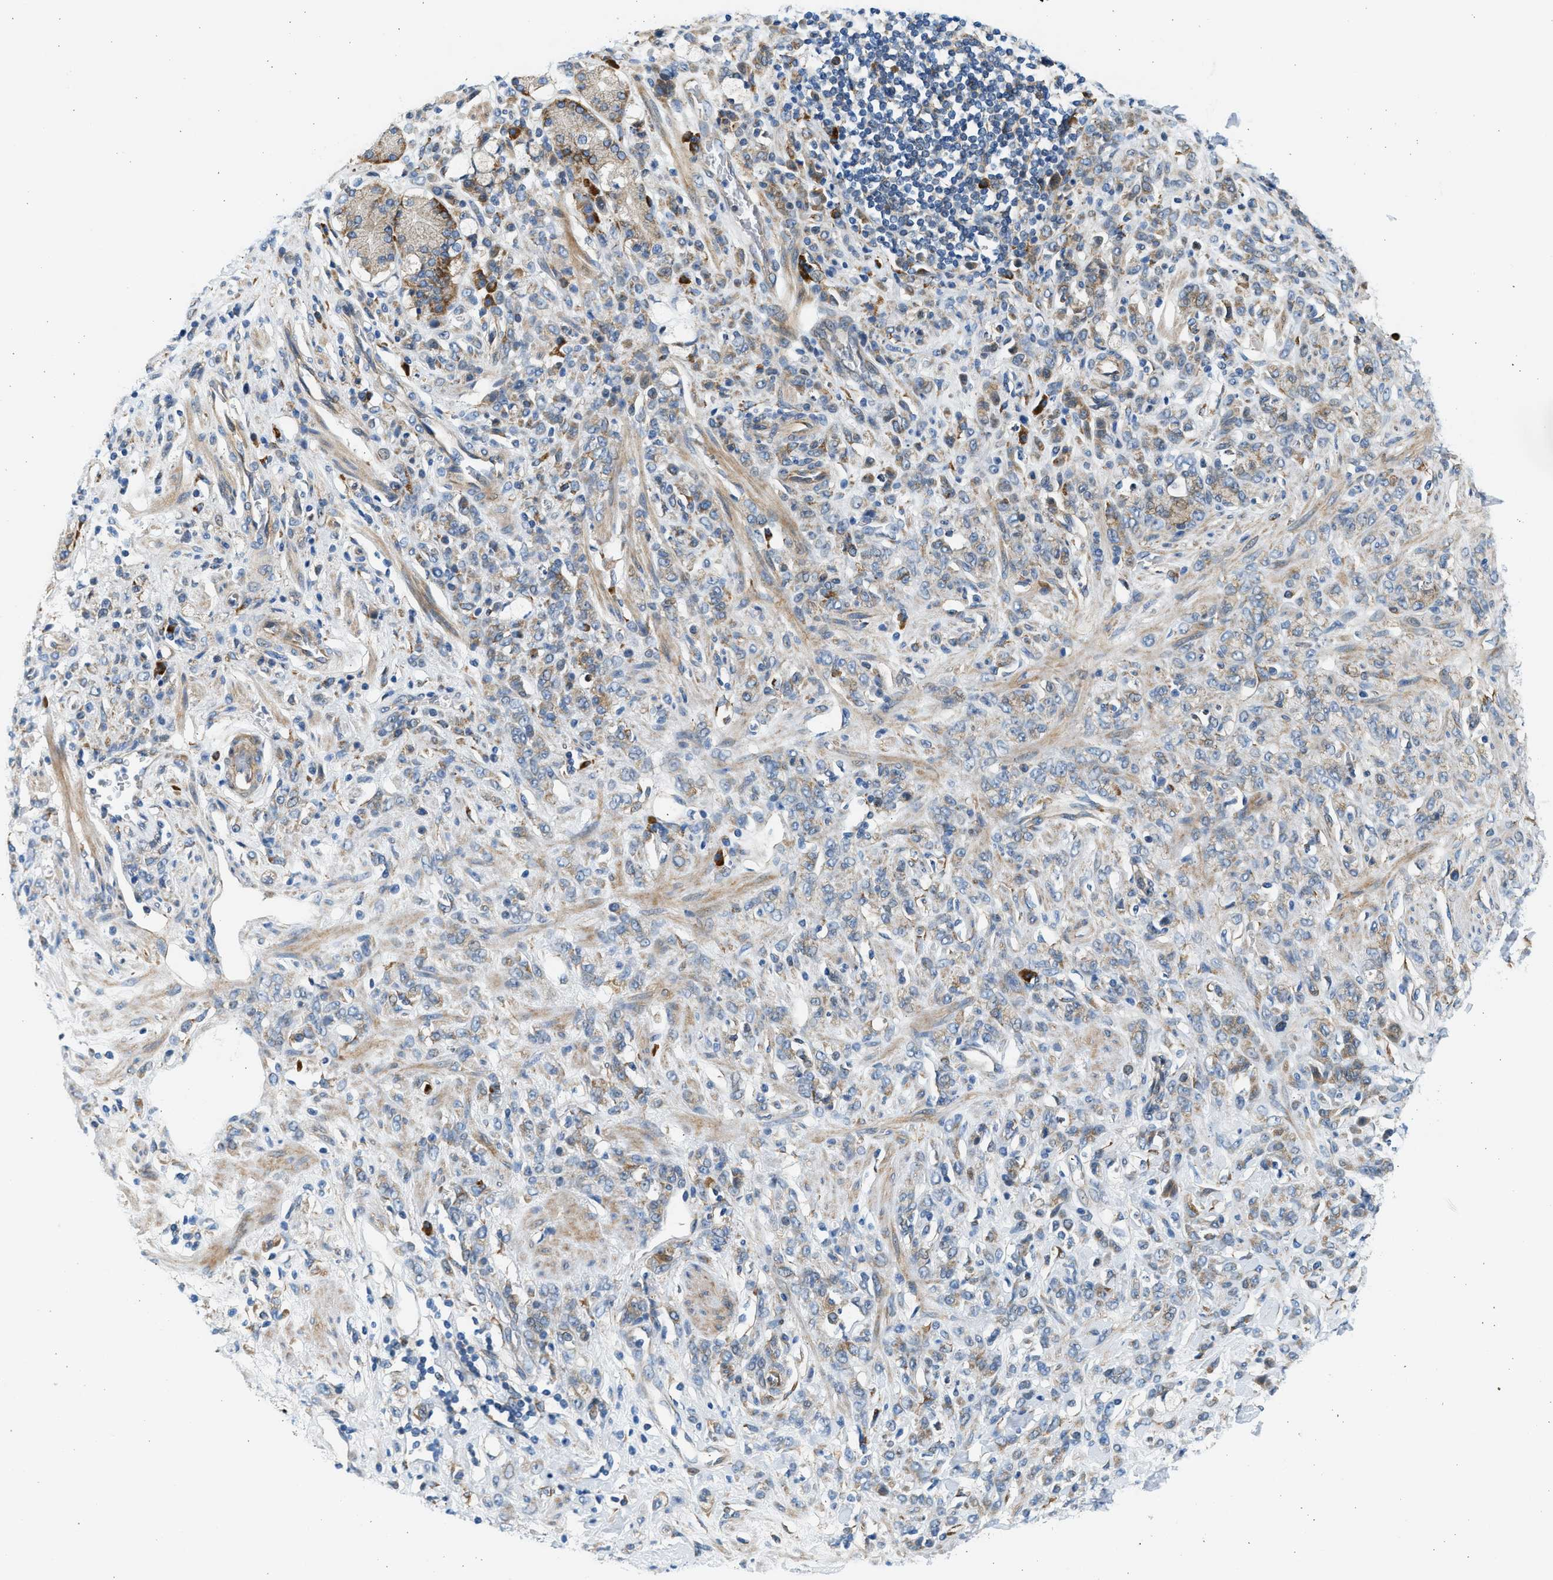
{"staining": {"intensity": "moderate", "quantity": "25%-75%", "location": "cytoplasmic/membranous"}, "tissue": "stomach cancer", "cell_type": "Tumor cells", "image_type": "cancer", "snomed": [{"axis": "morphology", "description": "Normal tissue, NOS"}, {"axis": "morphology", "description": "Adenocarcinoma, NOS"}, {"axis": "topography", "description": "Stomach"}], "caption": "An image of human stomach cancer (adenocarcinoma) stained for a protein shows moderate cytoplasmic/membranous brown staining in tumor cells.", "gene": "CNTN6", "patient": {"sex": "male", "age": 82}}